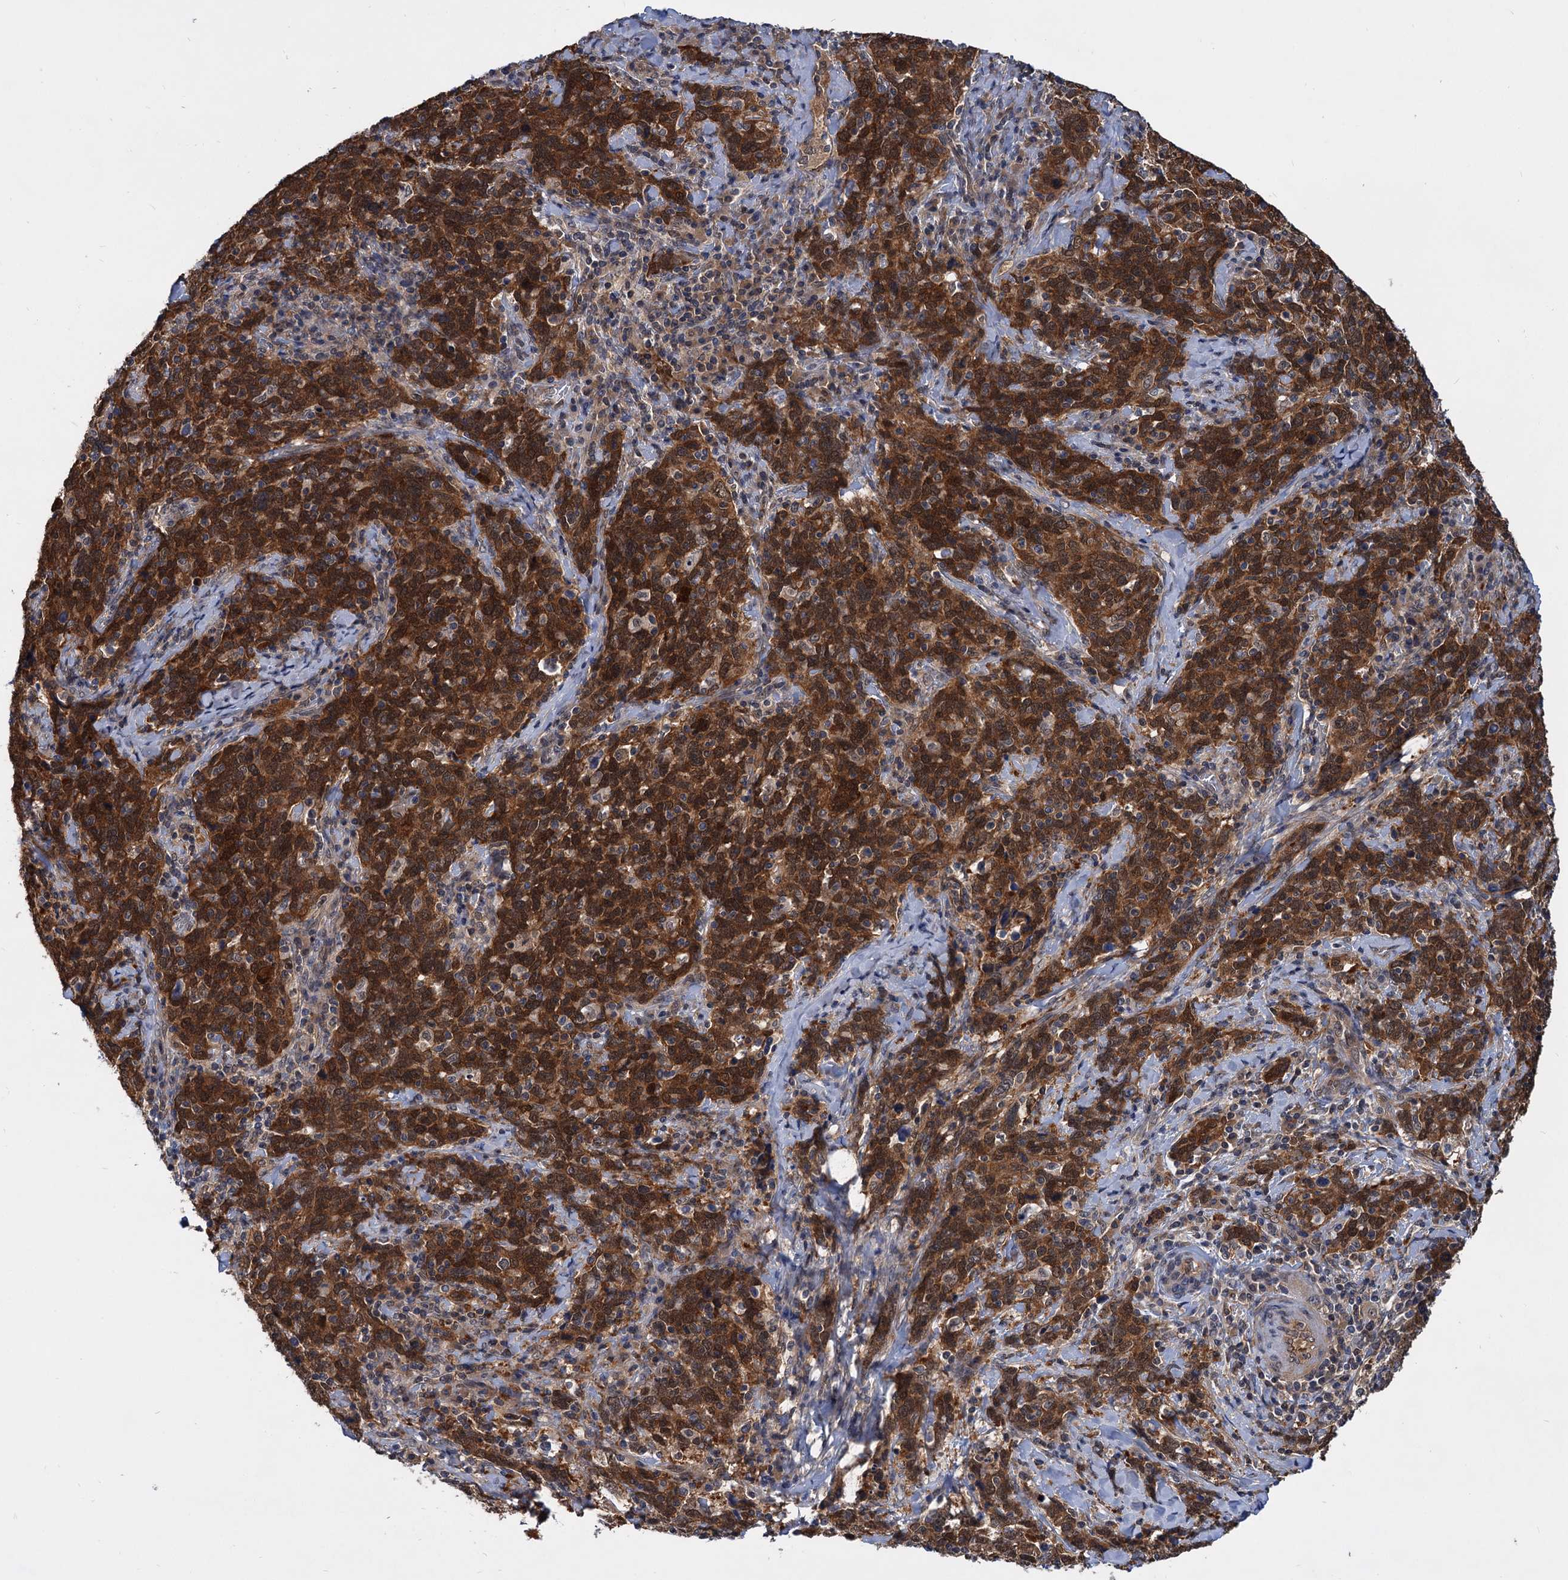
{"staining": {"intensity": "strong", "quantity": ">75%", "location": "cytoplasmic/membranous"}, "tissue": "cervical cancer", "cell_type": "Tumor cells", "image_type": "cancer", "snomed": [{"axis": "morphology", "description": "Squamous cell carcinoma, NOS"}, {"axis": "topography", "description": "Cervix"}], "caption": "Protein staining reveals strong cytoplasmic/membranous positivity in about >75% of tumor cells in cervical cancer (squamous cell carcinoma).", "gene": "SNX15", "patient": {"sex": "female", "age": 41}}